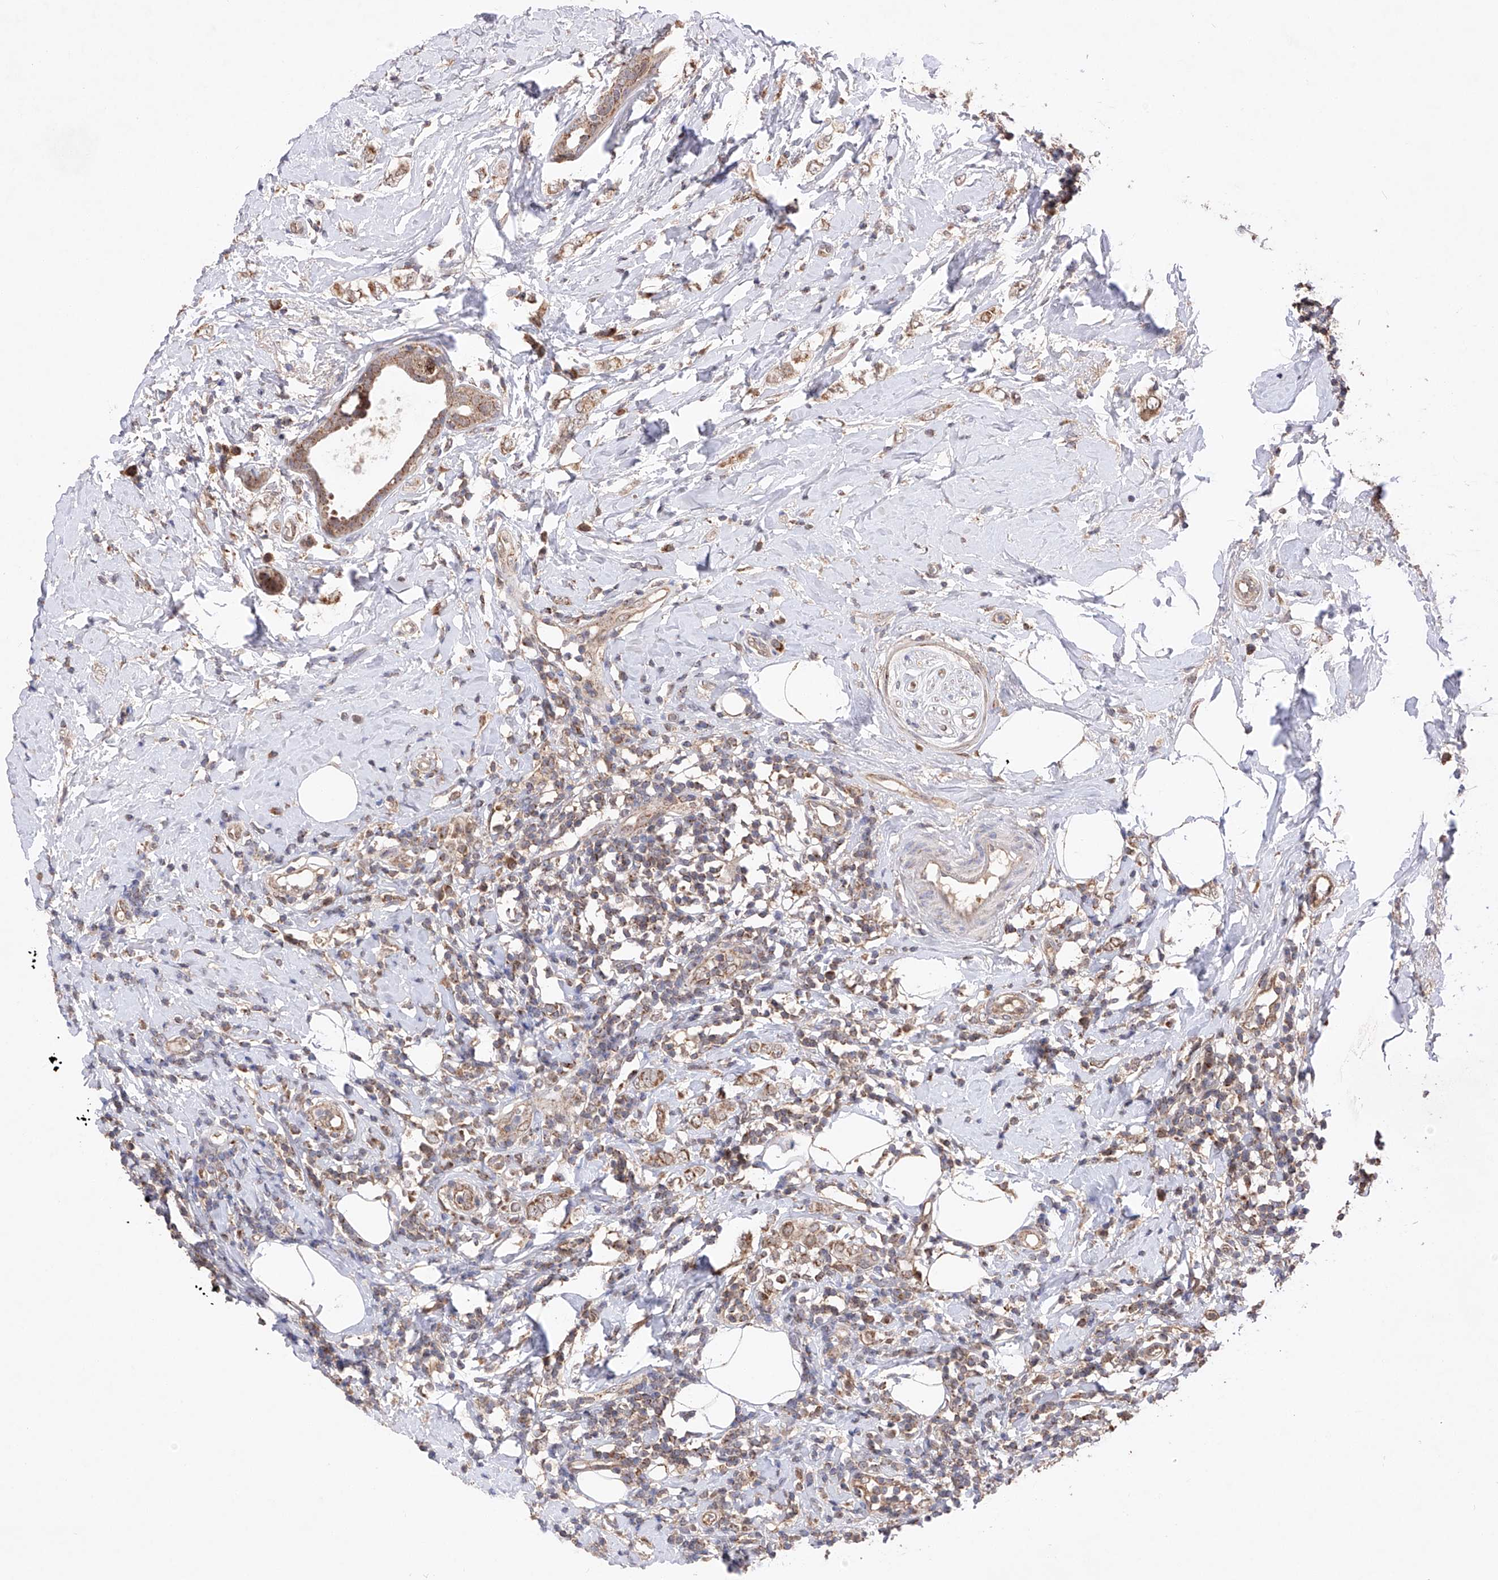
{"staining": {"intensity": "moderate", "quantity": ">75%", "location": "cytoplasmic/membranous"}, "tissue": "breast cancer", "cell_type": "Tumor cells", "image_type": "cancer", "snomed": [{"axis": "morphology", "description": "Lobular carcinoma"}, {"axis": "topography", "description": "Breast"}], "caption": "Moderate cytoplasmic/membranous protein positivity is identified in about >75% of tumor cells in breast cancer (lobular carcinoma). (IHC, brightfield microscopy, high magnification).", "gene": "SDHAF4", "patient": {"sex": "female", "age": 47}}